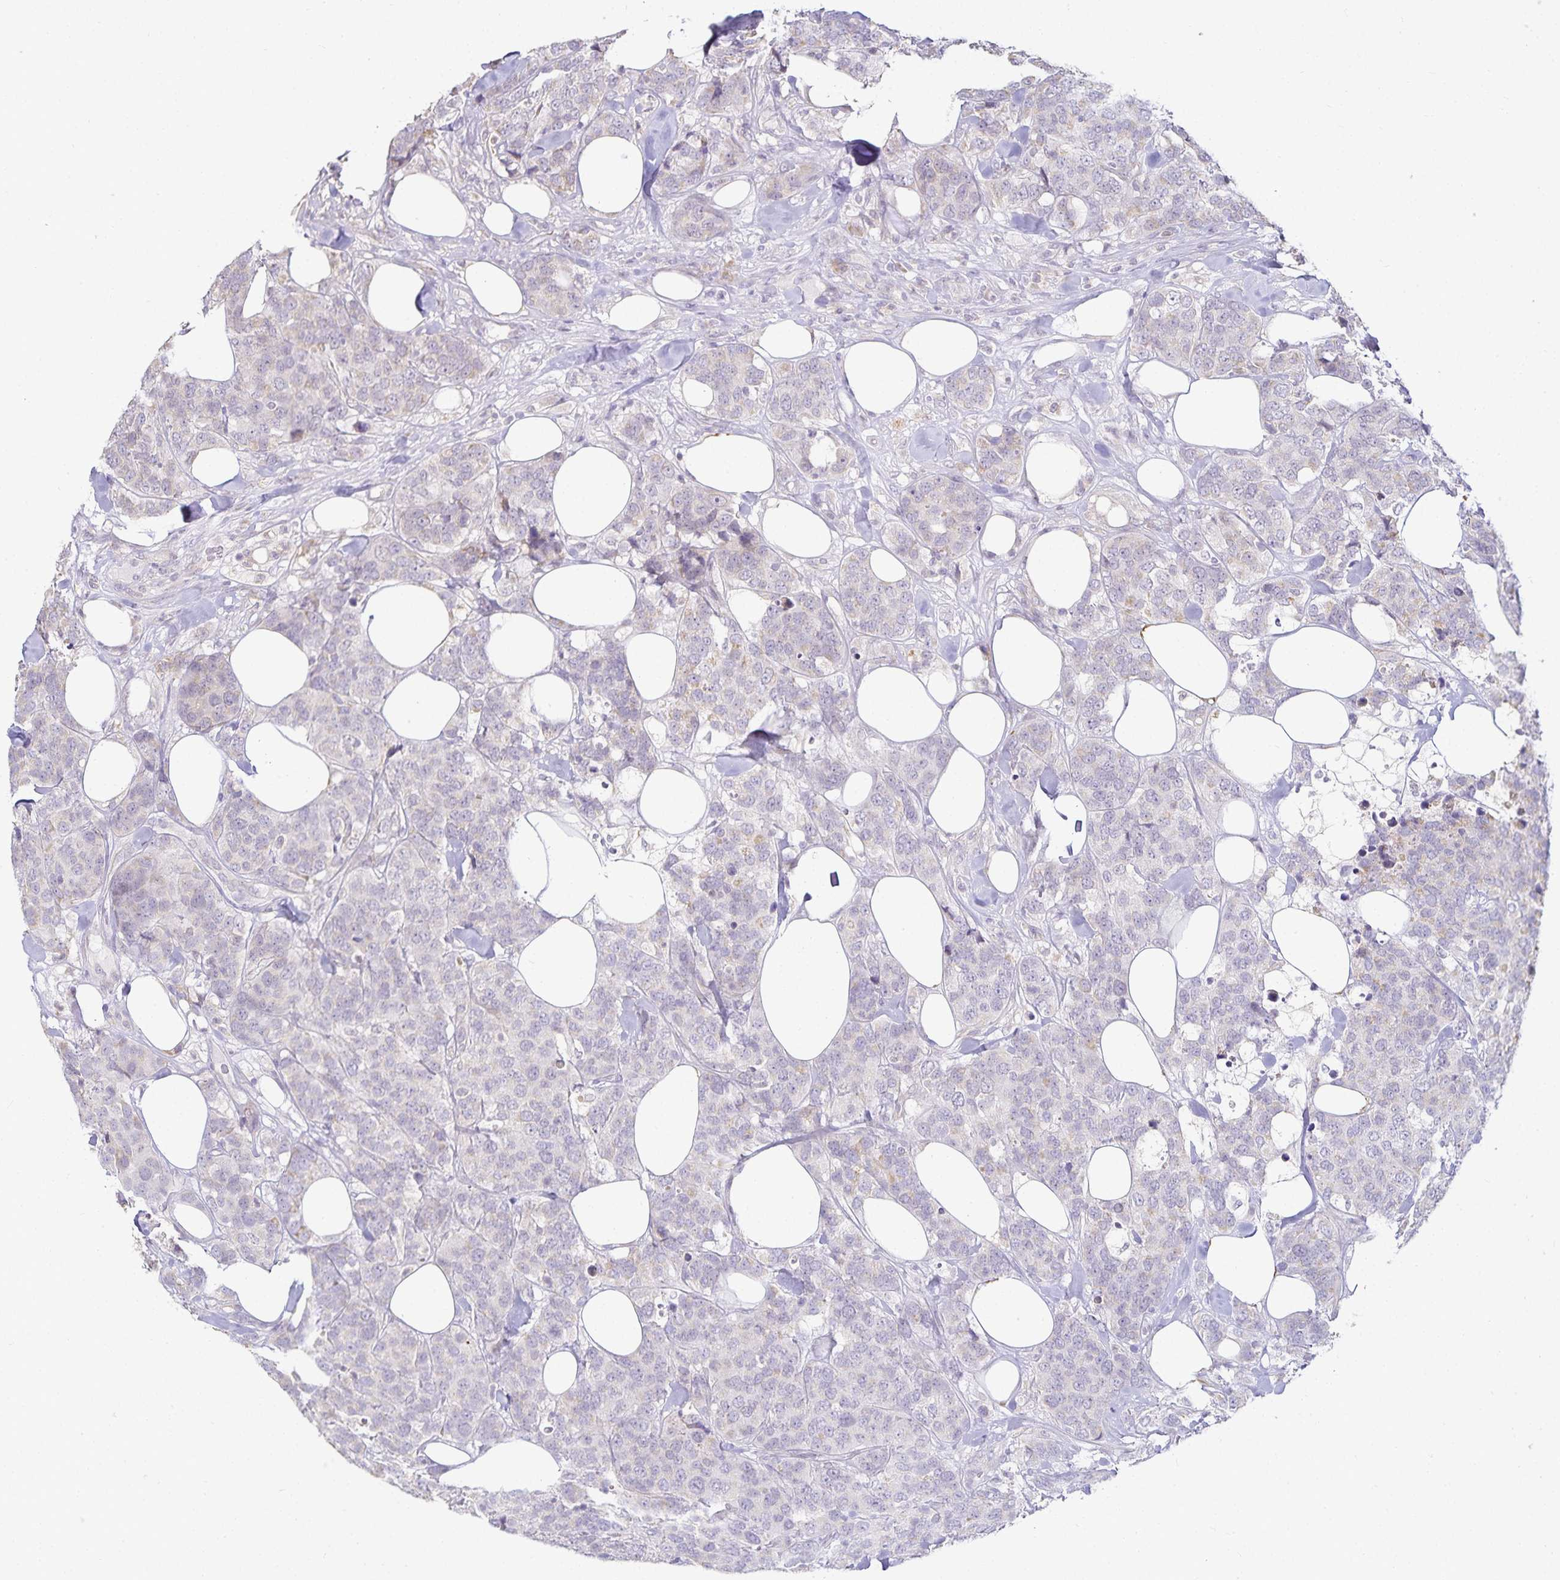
{"staining": {"intensity": "weak", "quantity": "25%-75%", "location": "cytoplasmic/membranous"}, "tissue": "breast cancer", "cell_type": "Tumor cells", "image_type": "cancer", "snomed": [{"axis": "morphology", "description": "Lobular carcinoma"}, {"axis": "topography", "description": "Breast"}], "caption": "The photomicrograph shows staining of breast lobular carcinoma, revealing weak cytoplasmic/membranous protein expression (brown color) within tumor cells.", "gene": "GP2", "patient": {"sex": "female", "age": 59}}